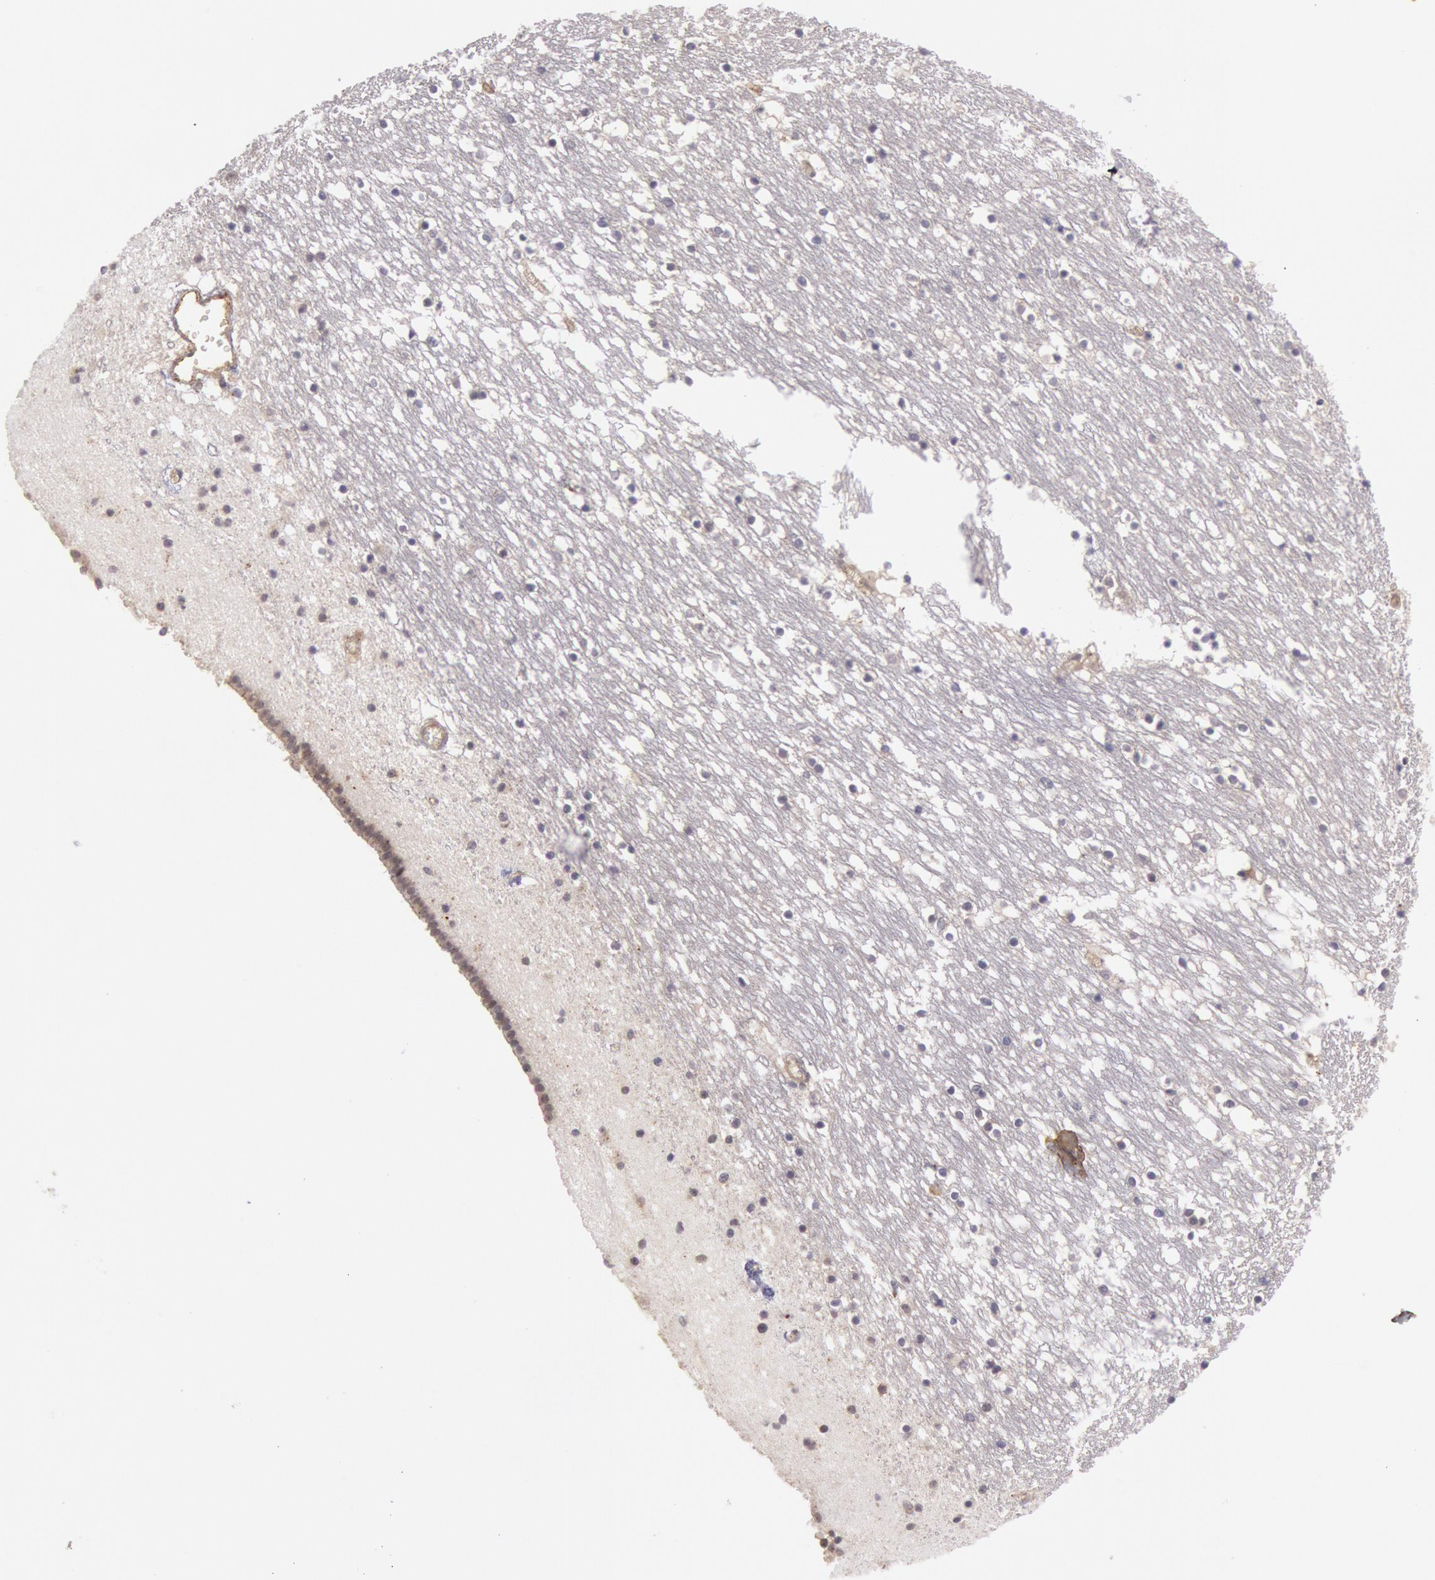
{"staining": {"intensity": "weak", "quantity": "<25%", "location": "cytoplasmic/membranous"}, "tissue": "caudate", "cell_type": "Glial cells", "image_type": "normal", "snomed": [{"axis": "morphology", "description": "Normal tissue, NOS"}, {"axis": "topography", "description": "Lateral ventricle wall"}], "caption": "Immunohistochemical staining of normal caudate shows no significant expression in glial cells.", "gene": "TRIB2", "patient": {"sex": "male", "age": 45}}